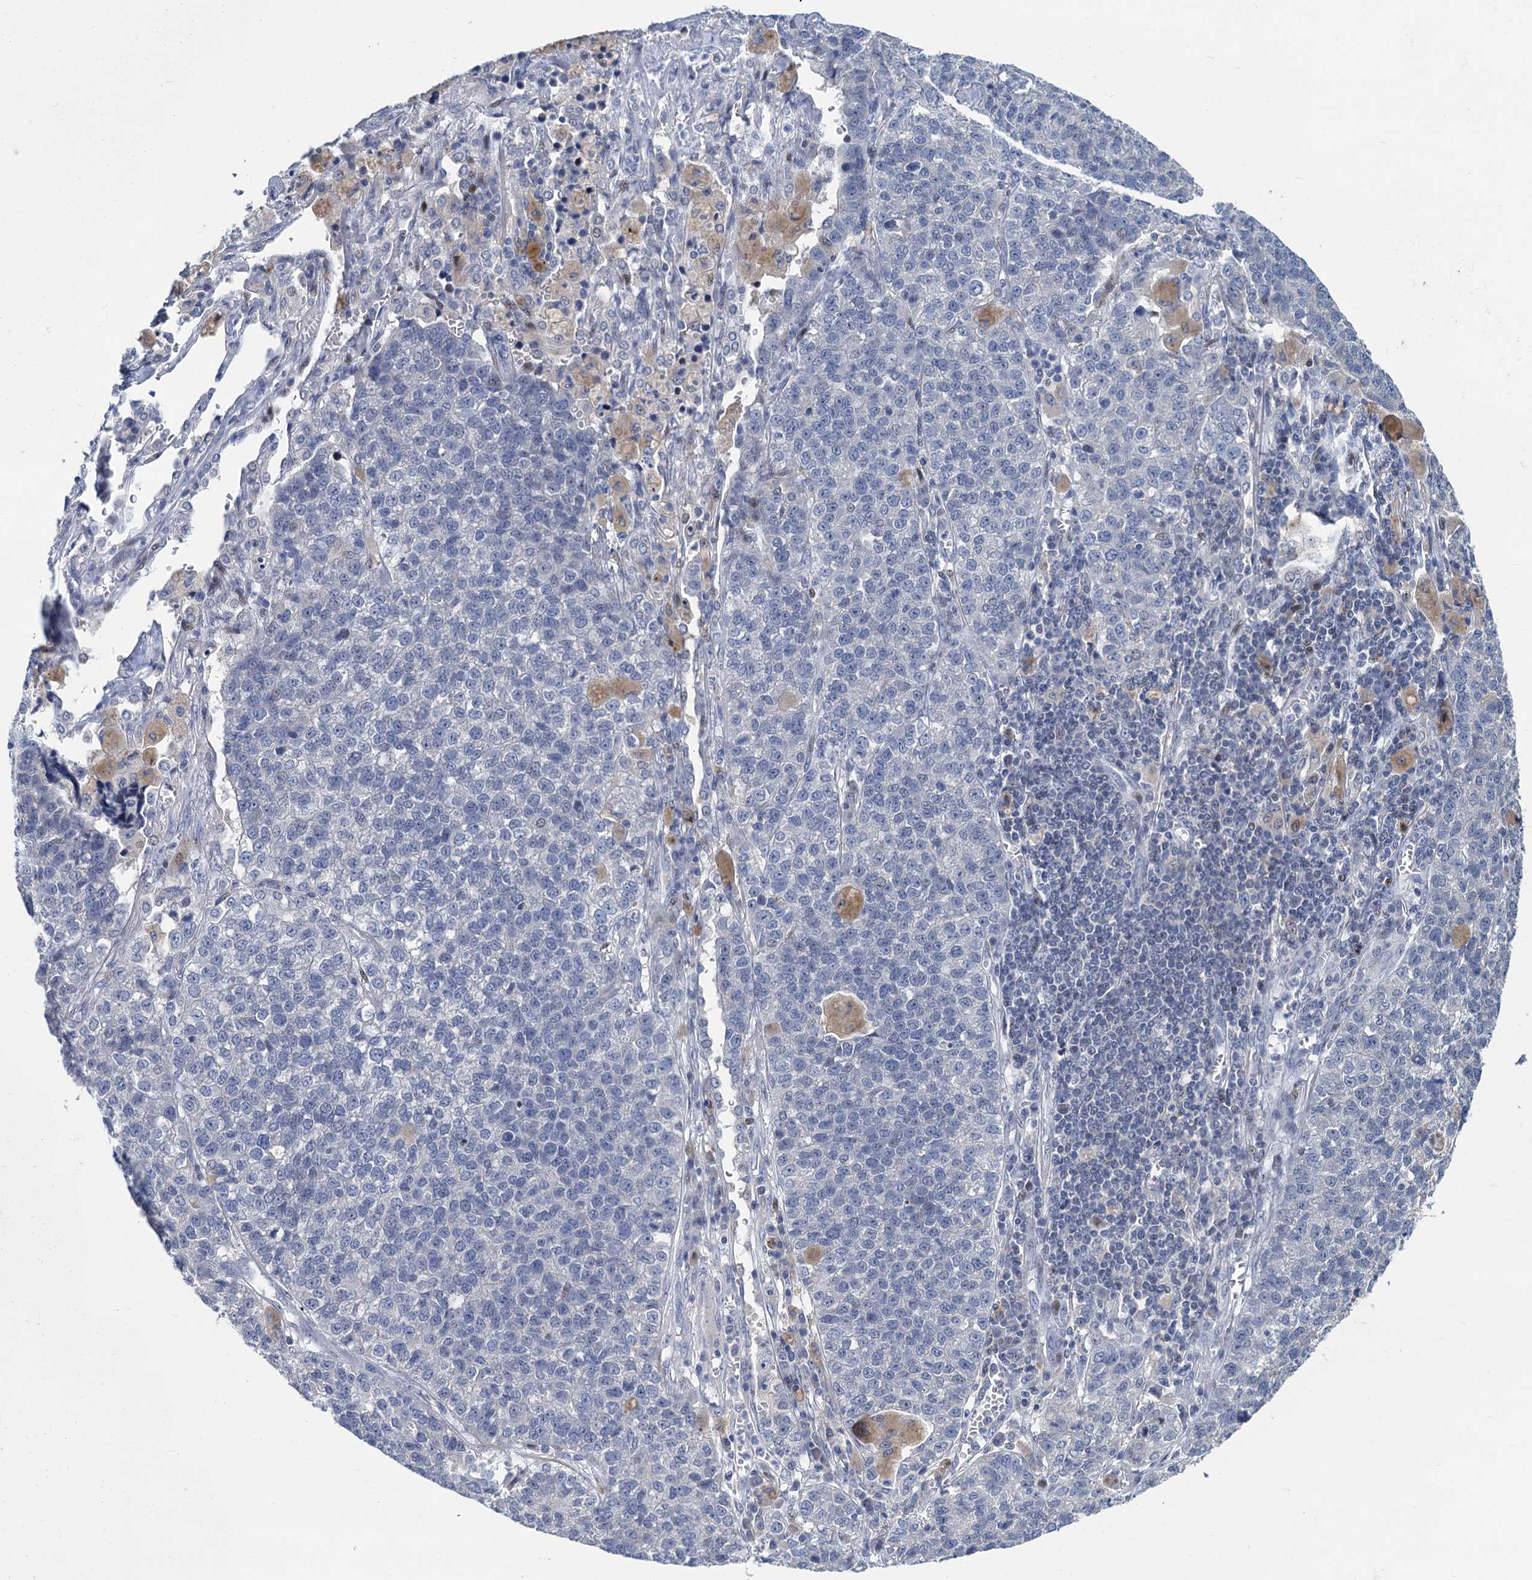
{"staining": {"intensity": "negative", "quantity": "none", "location": "none"}, "tissue": "lung cancer", "cell_type": "Tumor cells", "image_type": "cancer", "snomed": [{"axis": "morphology", "description": "Adenocarcinoma, NOS"}, {"axis": "topography", "description": "Lung"}], "caption": "The image displays no staining of tumor cells in adenocarcinoma (lung).", "gene": "ESYT3", "patient": {"sex": "male", "age": 49}}